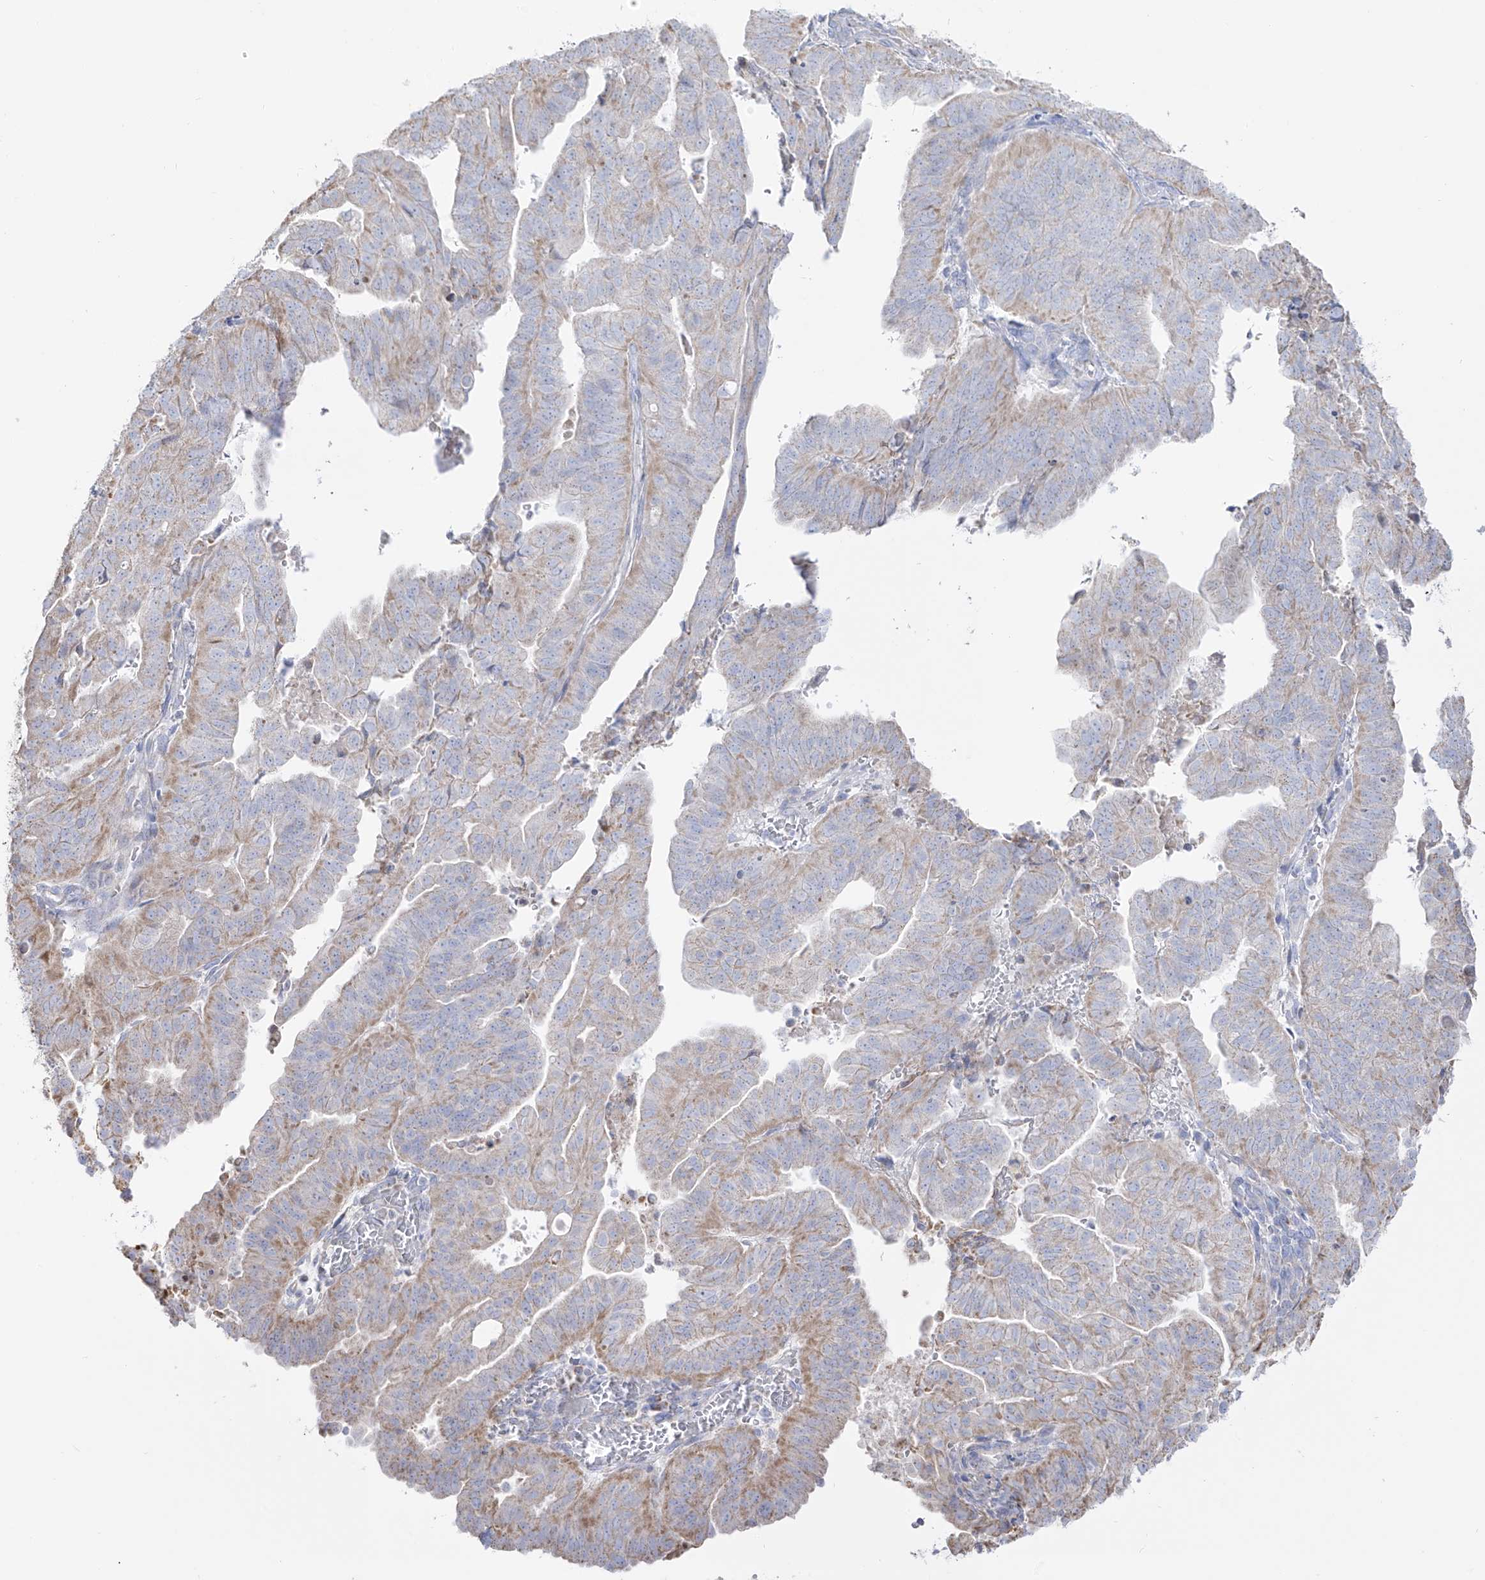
{"staining": {"intensity": "weak", "quantity": "<25%", "location": "cytoplasmic/membranous"}, "tissue": "endometrial cancer", "cell_type": "Tumor cells", "image_type": "cancer", "snomed": [{"axis": "morphology", "description": "Adenocarcinoma, NOS"}, {"axis": "topography", "description": "Uterus"}], "caption": "Histopathology image shows no protein expression in tumor cells of endometrial adenocarcinoma tissue. The staining was performed using DAB (3,3'-diaminobenzidine) to visualize the protein expression in brown, while the nuclei were stained in blue with hematoxylin (Magnification: 20x).", "gene": "RCHY1", "patient": {"sex": "female", "age": 77}}